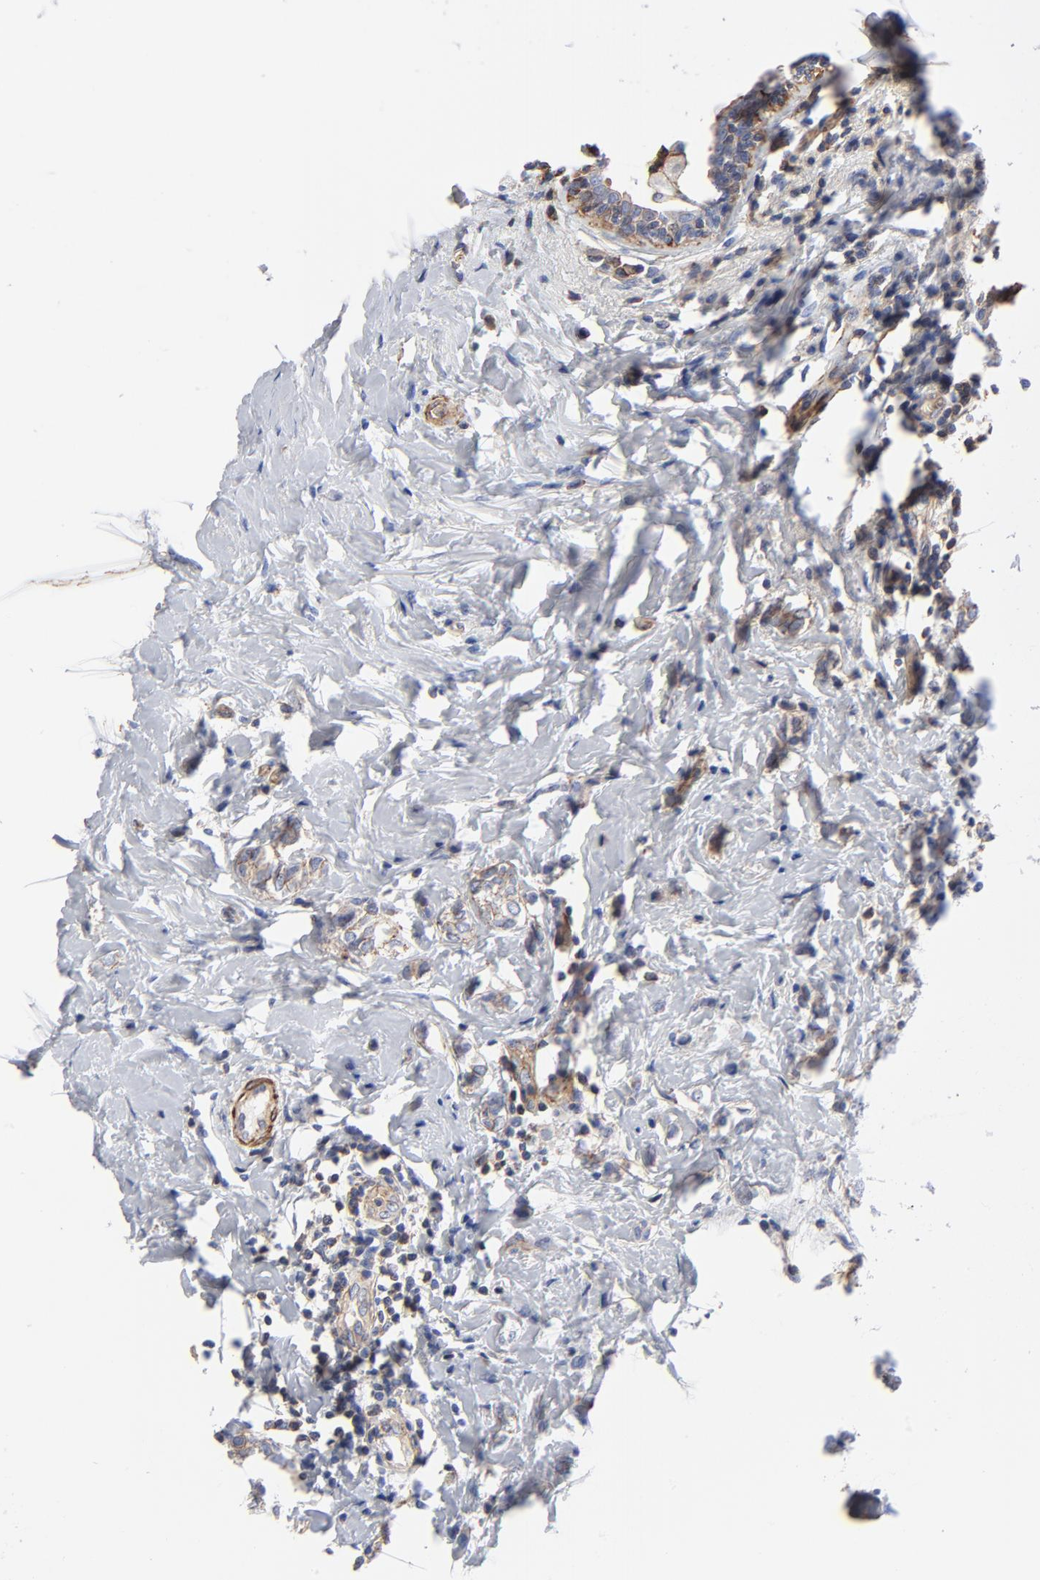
{"staining": {"intensity": "weak", "quantity": ">75%", "location": "cytoplasmic/membranous"}, "tissue": "breast cancer", "cell_type": "Tumor cells", "image_type": "cancer", "snomed": [{"axis": "morphology", "description": "Normal tissue, NOS"}, {"axis": "morphology", "description": "Lobular carcinoma"}, {"axis": "topography", "description": "Breast"}], "caption": "Protein positivity by immunohistochemistry (IHC) demonstrates weak cytoplasmic/membranous expression in about >75% of tumor cells in breast cancer (lobular carcinoma). The staining was performed using DAB (3,3'-diaminobenzidine) to visualize the protein expression in brown, while the nuclei were stained in blue with hematoxylin (Magnification: 20x).", "gene": "ACTA2", "patient": {"sex": "female", "age": 47}}